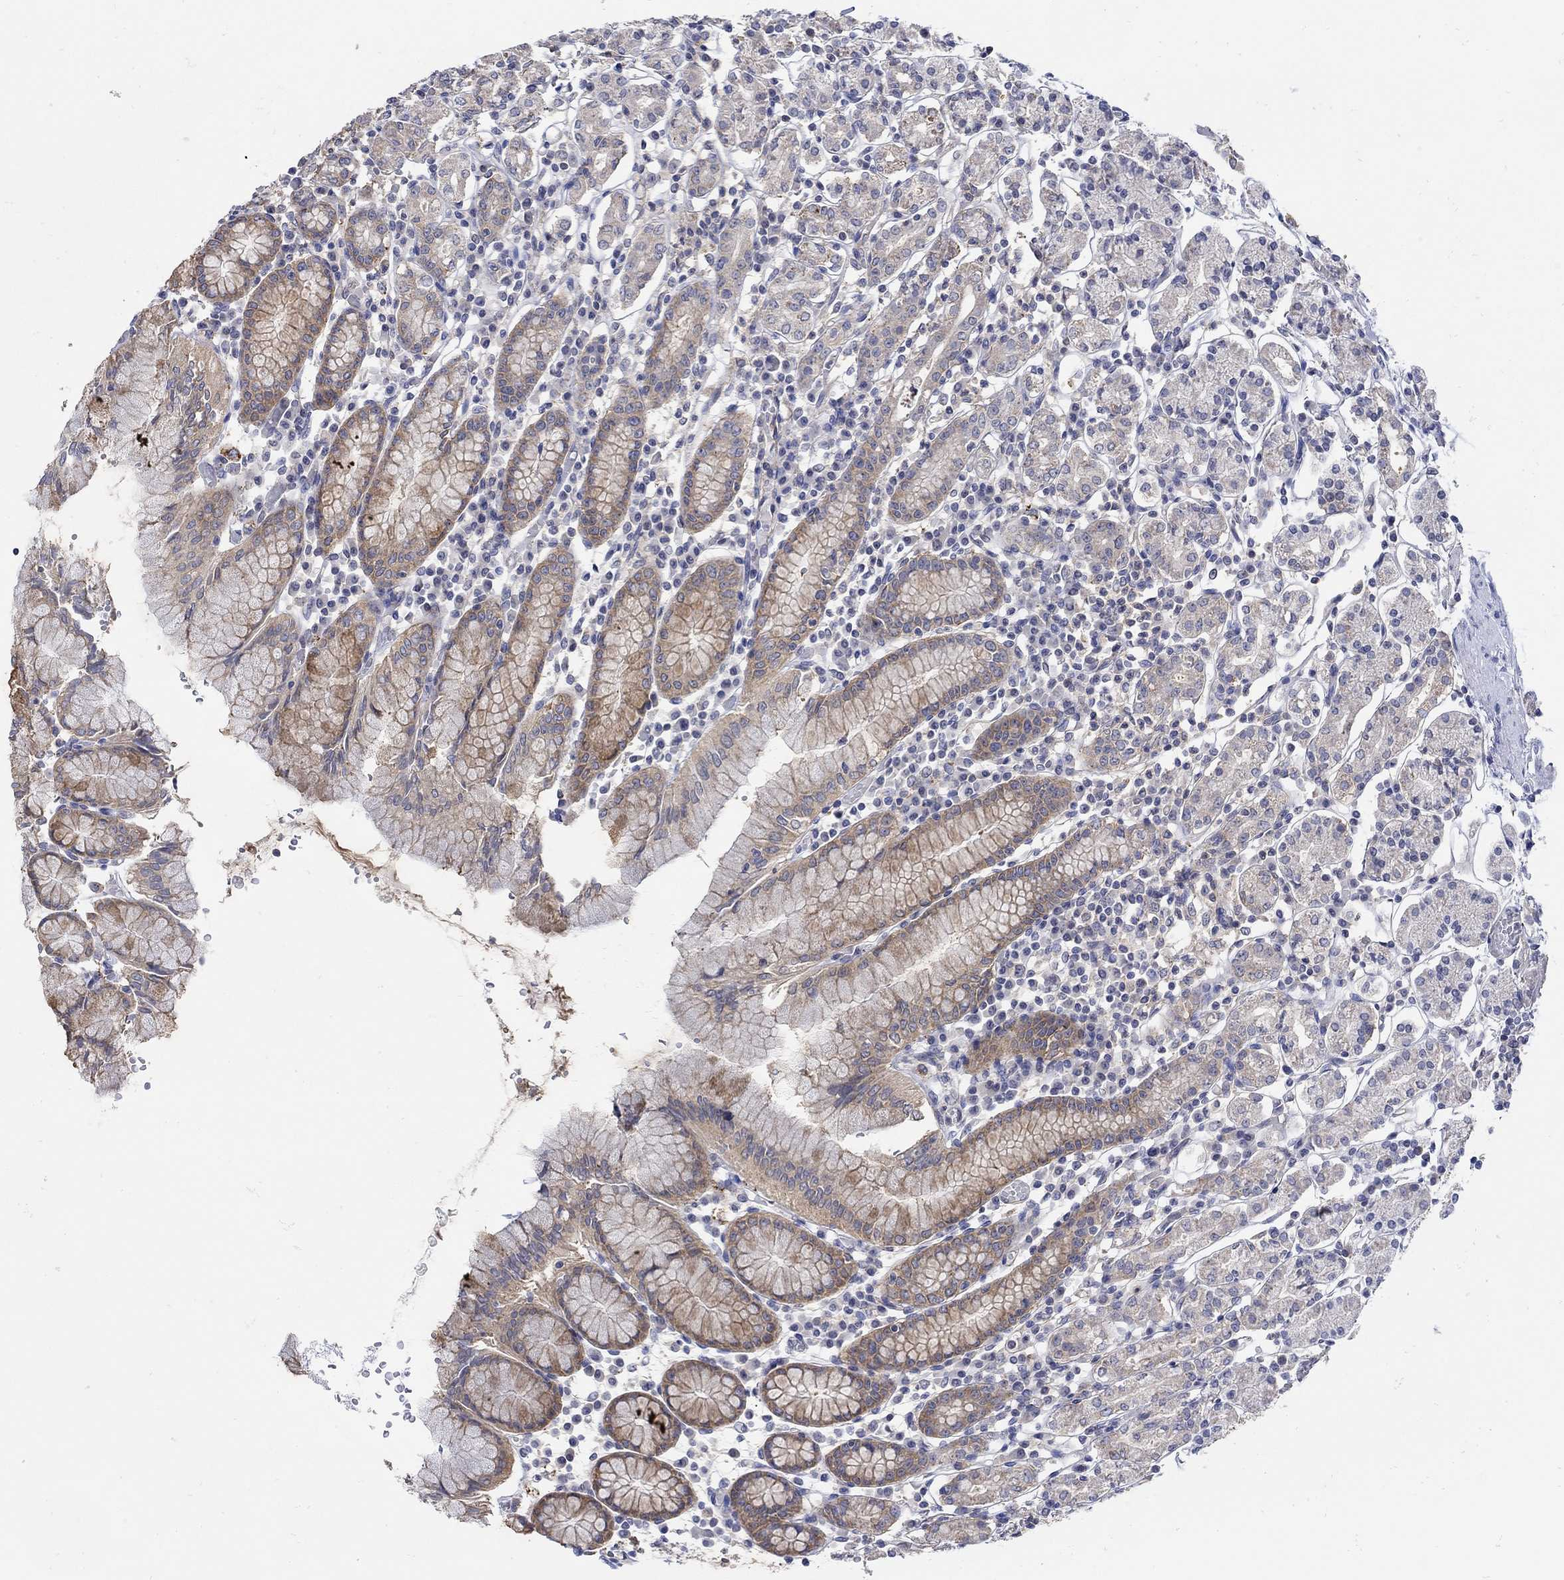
{"staining": {"intensity": "weak", "quantity": "25%-75%", "location": "cytoplasmic/membranous"}, "tissue": "stomach", "cell_type": "Glandular cells", "image_type": "normal", "snomed": [{"axis": "morphology", "description": "Normal tissue, NOS"}, {"axis": "topography", "description": "Stomach, upper"}, {"axis": "topography", "description": "Stomach"}], "caption": "Weak cytoplasmic/membranous protein positivity is identified in approximately 25%-75% of glandular cells in stomach. Using DAB (brown) and hematoxylin (blue) stains, captured at high magnification using brightfield microscopy.", "gene": "TEKT3", "patient": {"sex": "male", "age": 62}}